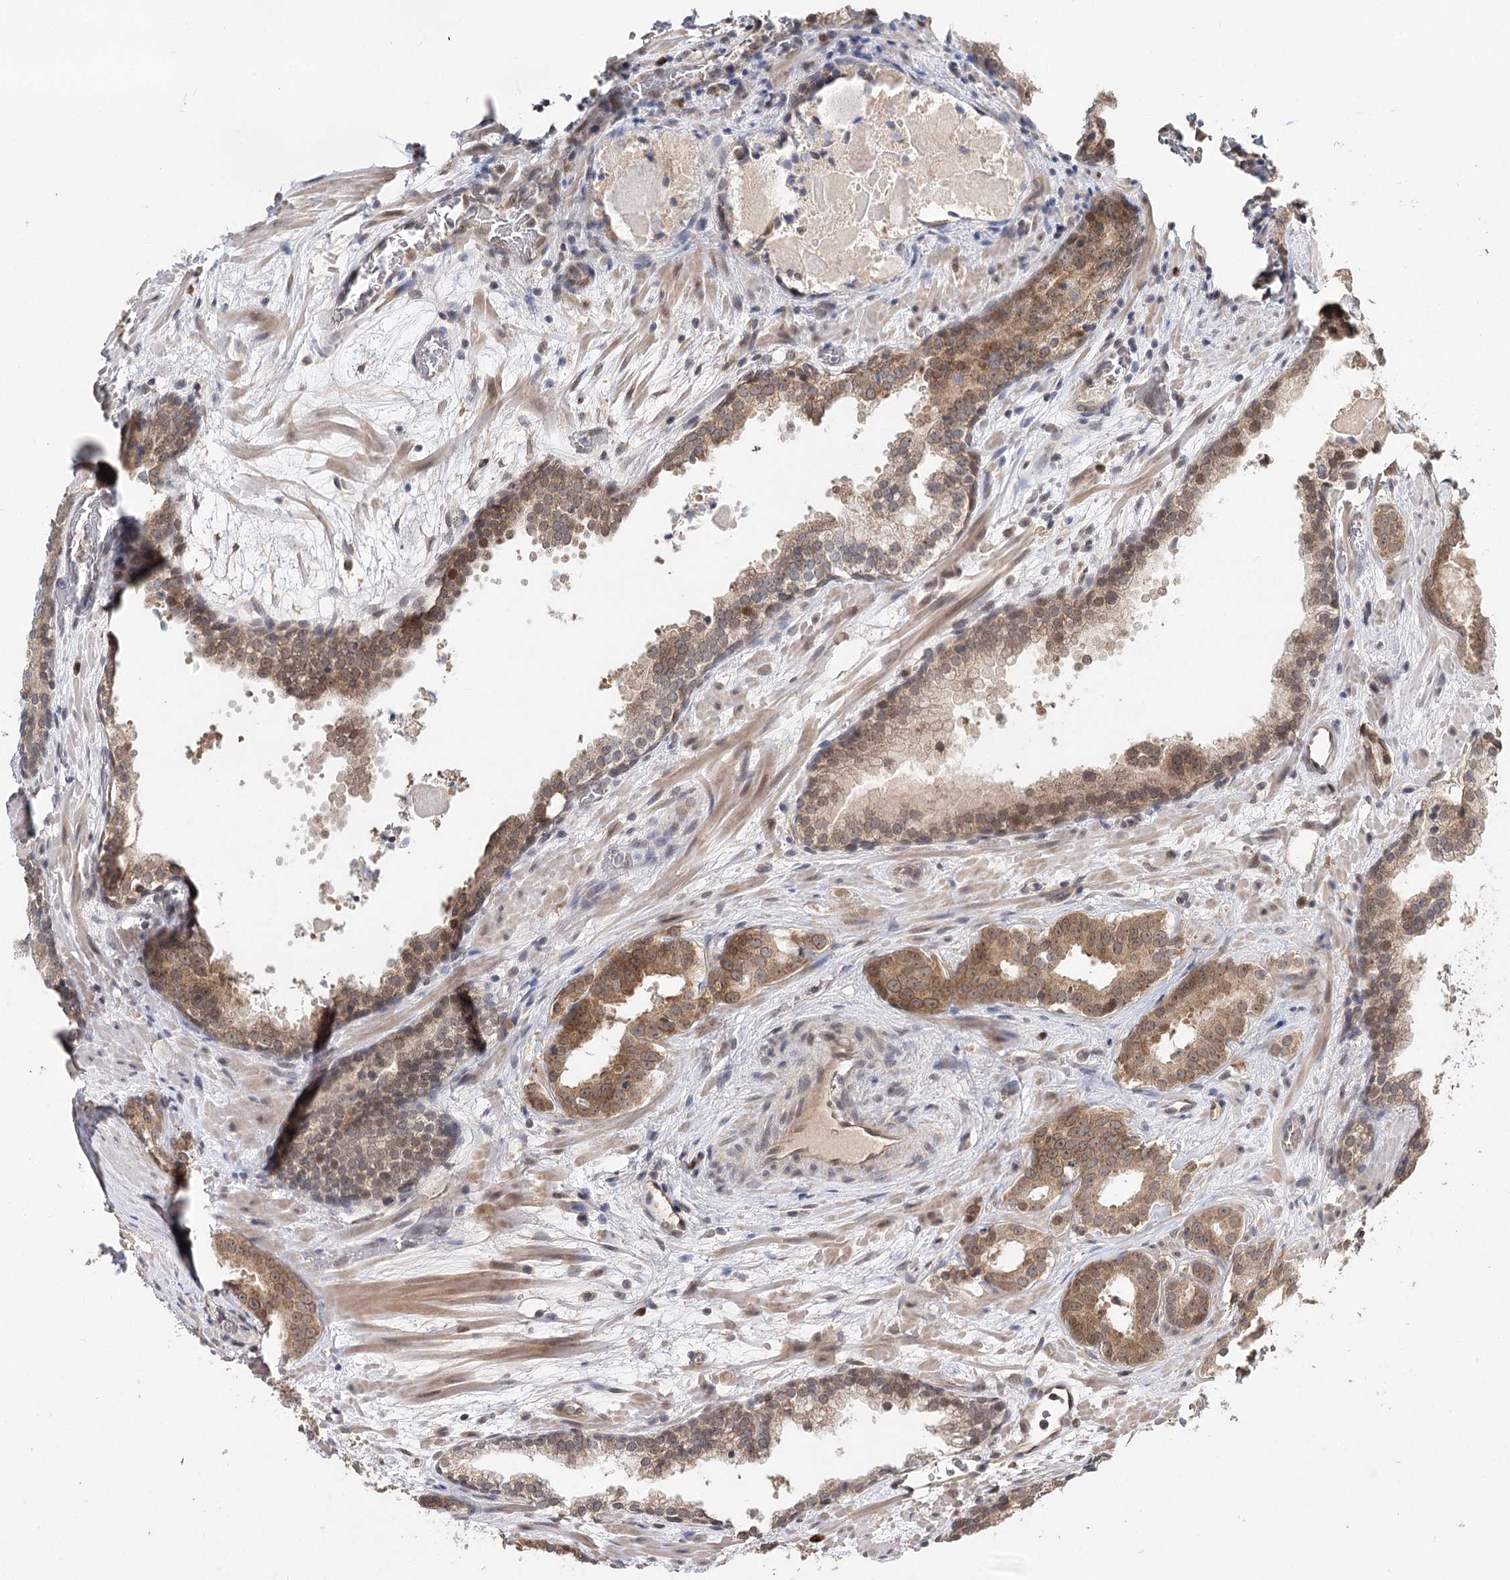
{"staining": {"intensity": "moderate", "quantity": ">75%", "location": "cytoplasmic/membranous"}, "tissue": "prostate cancer", "cell_type": "Tumor cells", "image_type": "cancer", "snomed": [{"axis": "morphology", "description": "Adenocarcinoma, High grade"}, {"axis": "topography", "description": "Prostate"}], "caption": "High-magnification brightfield microscopy of prostate cancer stained with DAB (3,3'-diaminobenzidine) (brown) and counterstained with hematoxylin (blue). tumor cells exhibit moderate cytoplasmic/membranous positivity is seen in about>75% of cells.", "gene": "NOPCHAP1", "patient": {"sex": "male", "age": 57}}